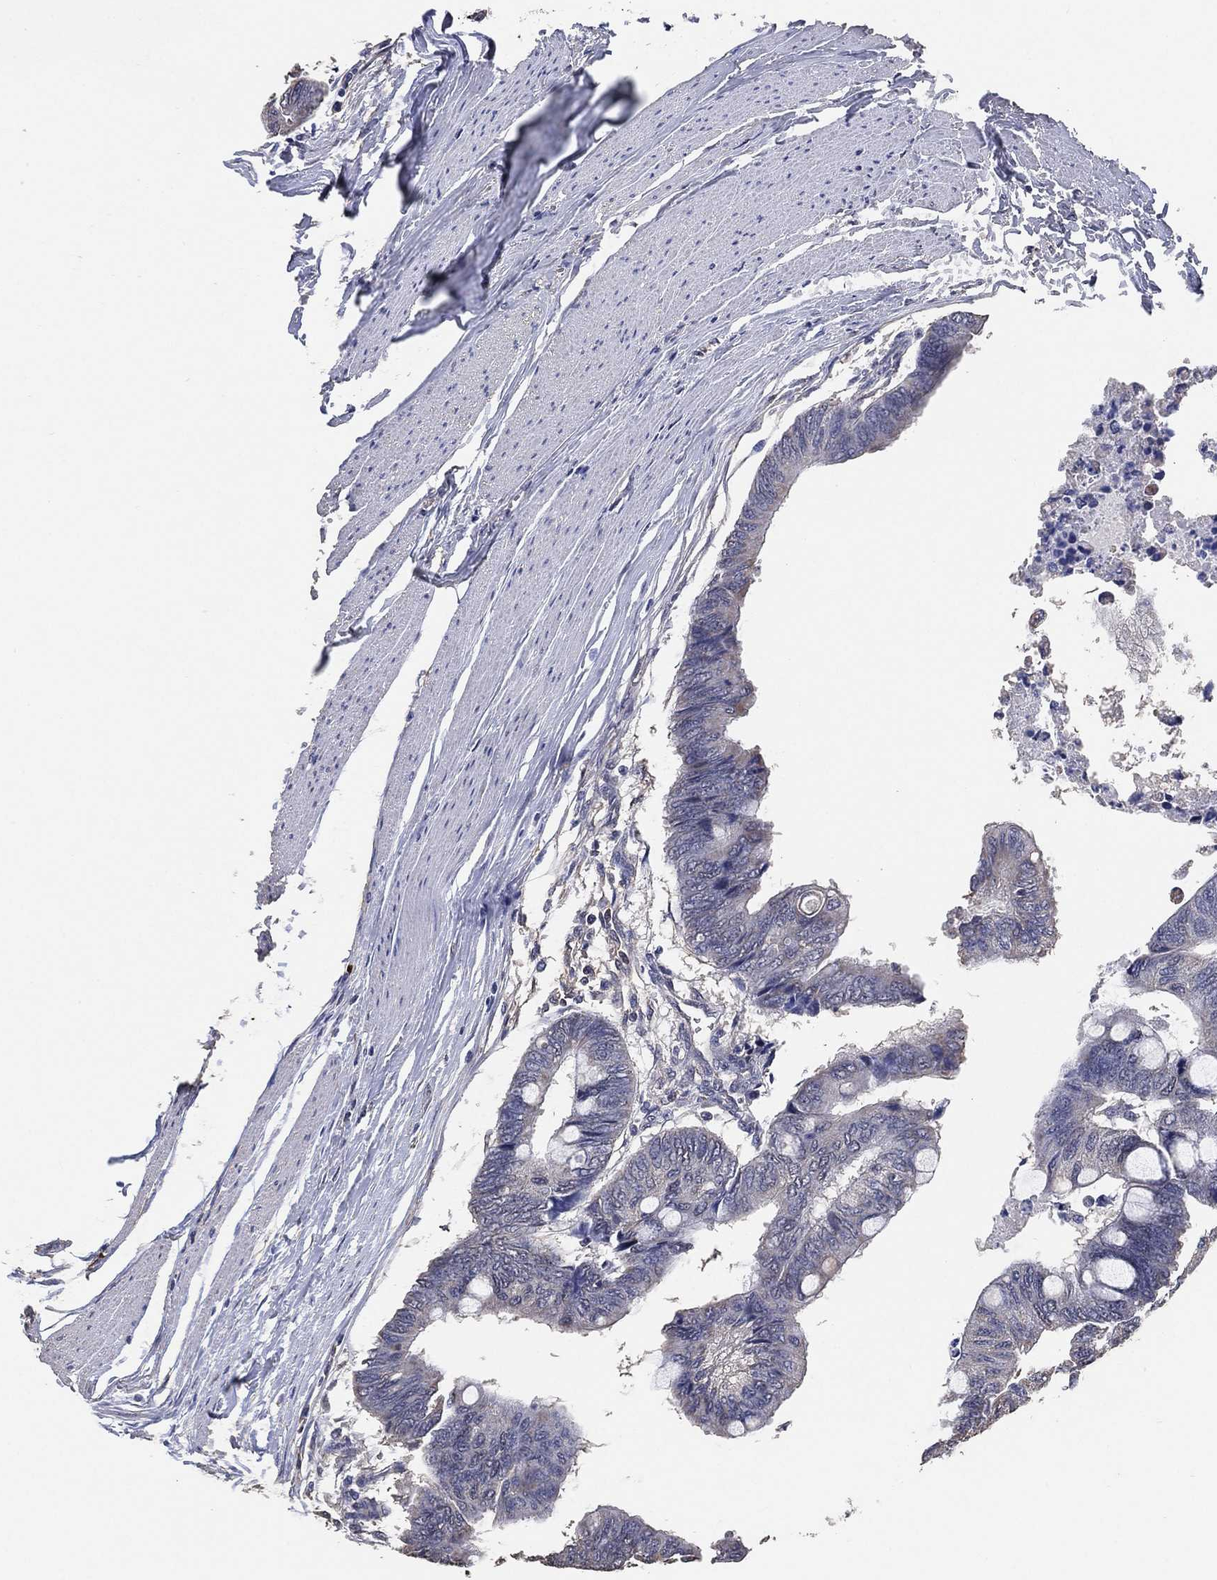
{"staining": {"intensity": "negative", "quantity": "none", "location": "none"}, "tissue": "colorectal cancer", "cell_type": "Tumor cells", "image_type": "cancer", "snomed": [{"axis": "morphology", "description": "Normal tissue, NOS"}, {"axis": "morphology", "description": "Adenocarcinoma, NOS"}, {"axis": "topography", "description": "Rectum"}, {"axis": "topography", "description": "Peripheral nerve tissue"}], "caption": "Photomicrograph shows no significant protein positivity in tumor cells of adenocarcinoma (colorectal).", "gene": "KLK5", "patient": {"sex": "male", "age": 92}}